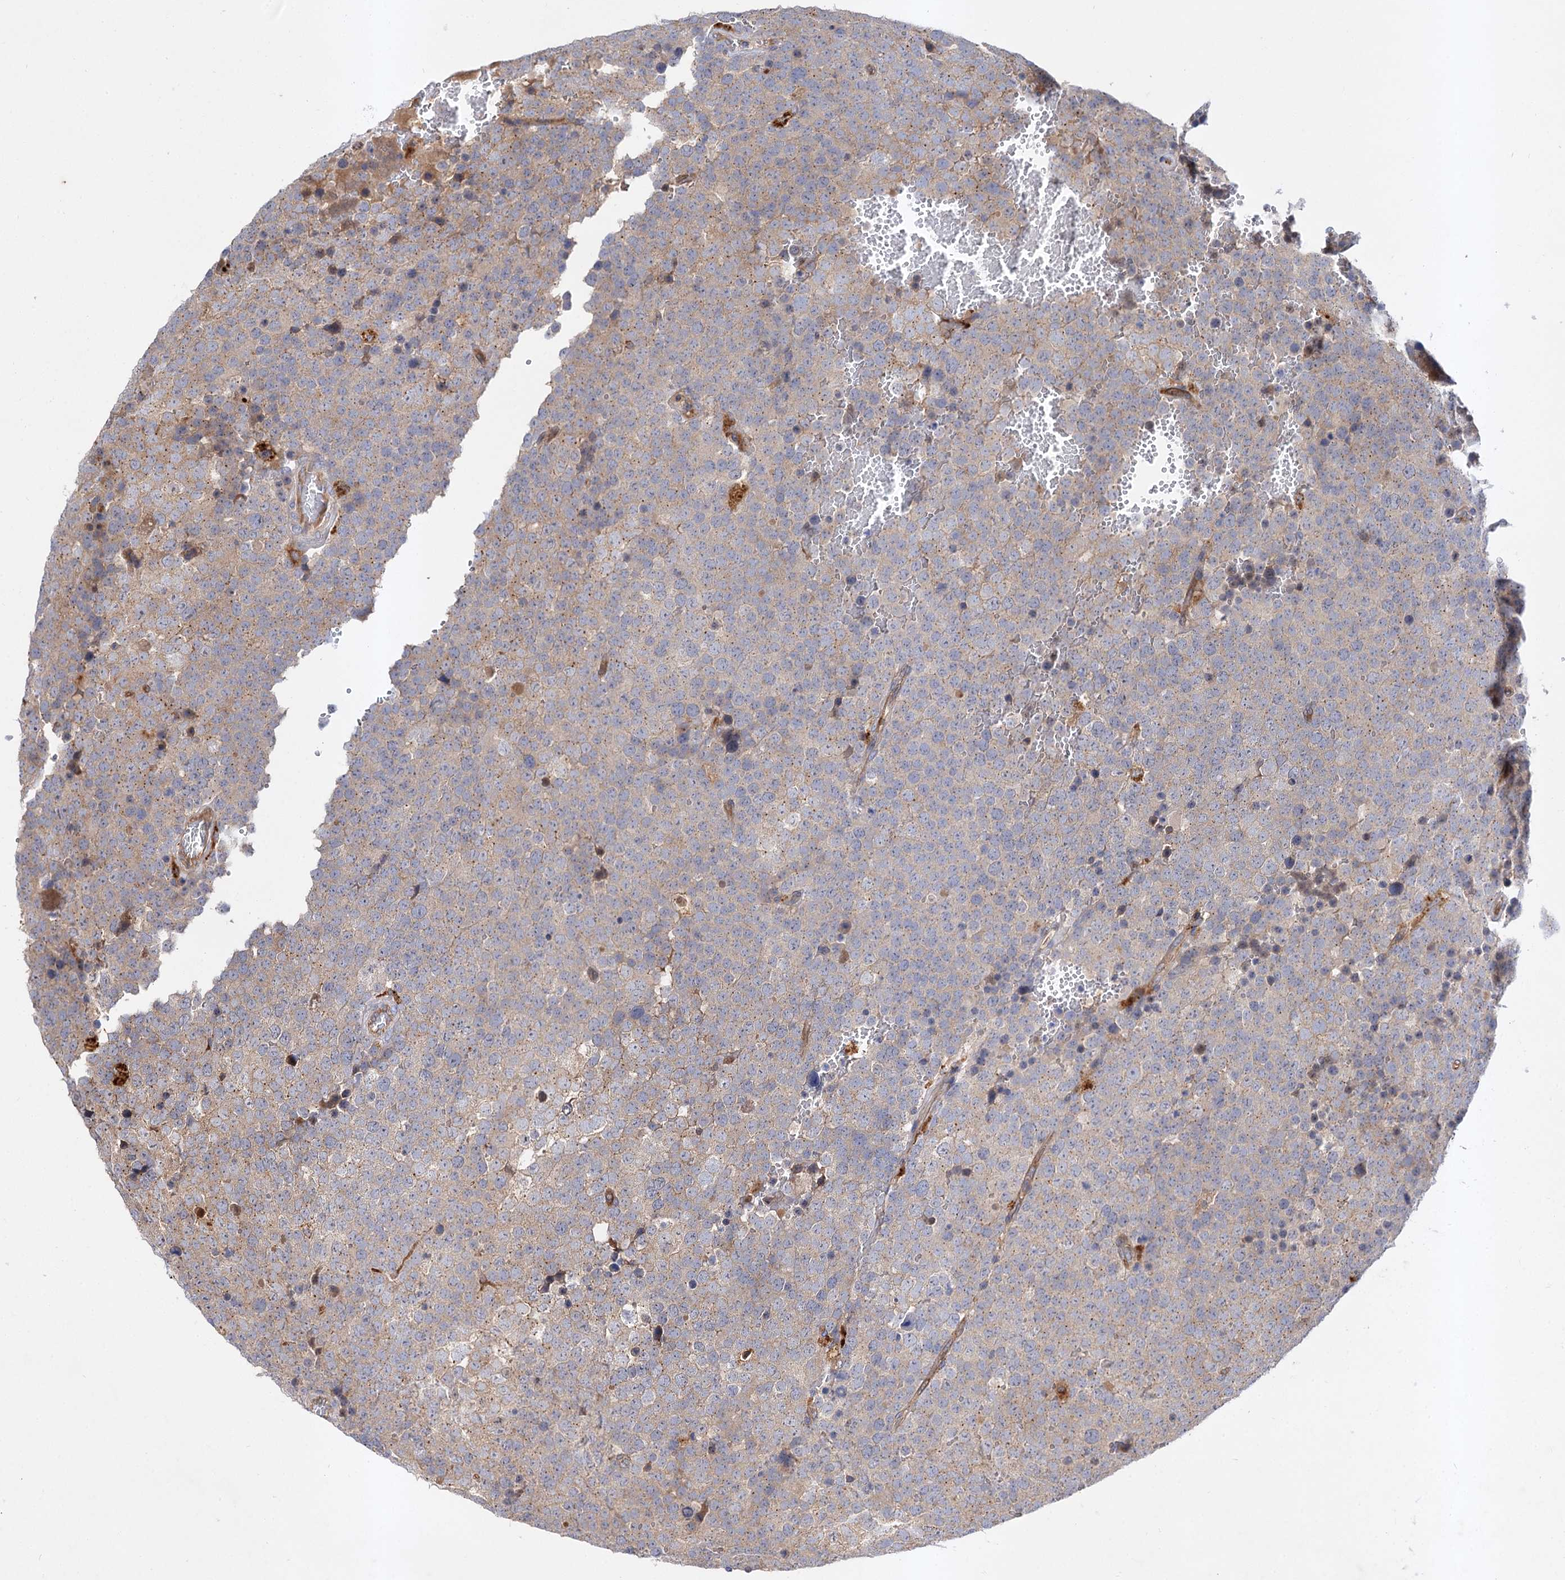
{"staining": {"intensity": "weak", "quantity": "25%-75%", "location": "cytoplasmic/membranous"}, "tissue": "testis cancer", "cell_type": "Tumor cells", "image_type": "cancer", "snomed": [{"axis": "morphology", "description": "Seminoma, NOS"}, {"axis": "topography", "description": "Testis"}], "caption": "Human testis cancer stained with a protein marker shows weak staining in tumor cells.", "gene": "PATL1", "patient": {"sex": "male", "age": 71}}